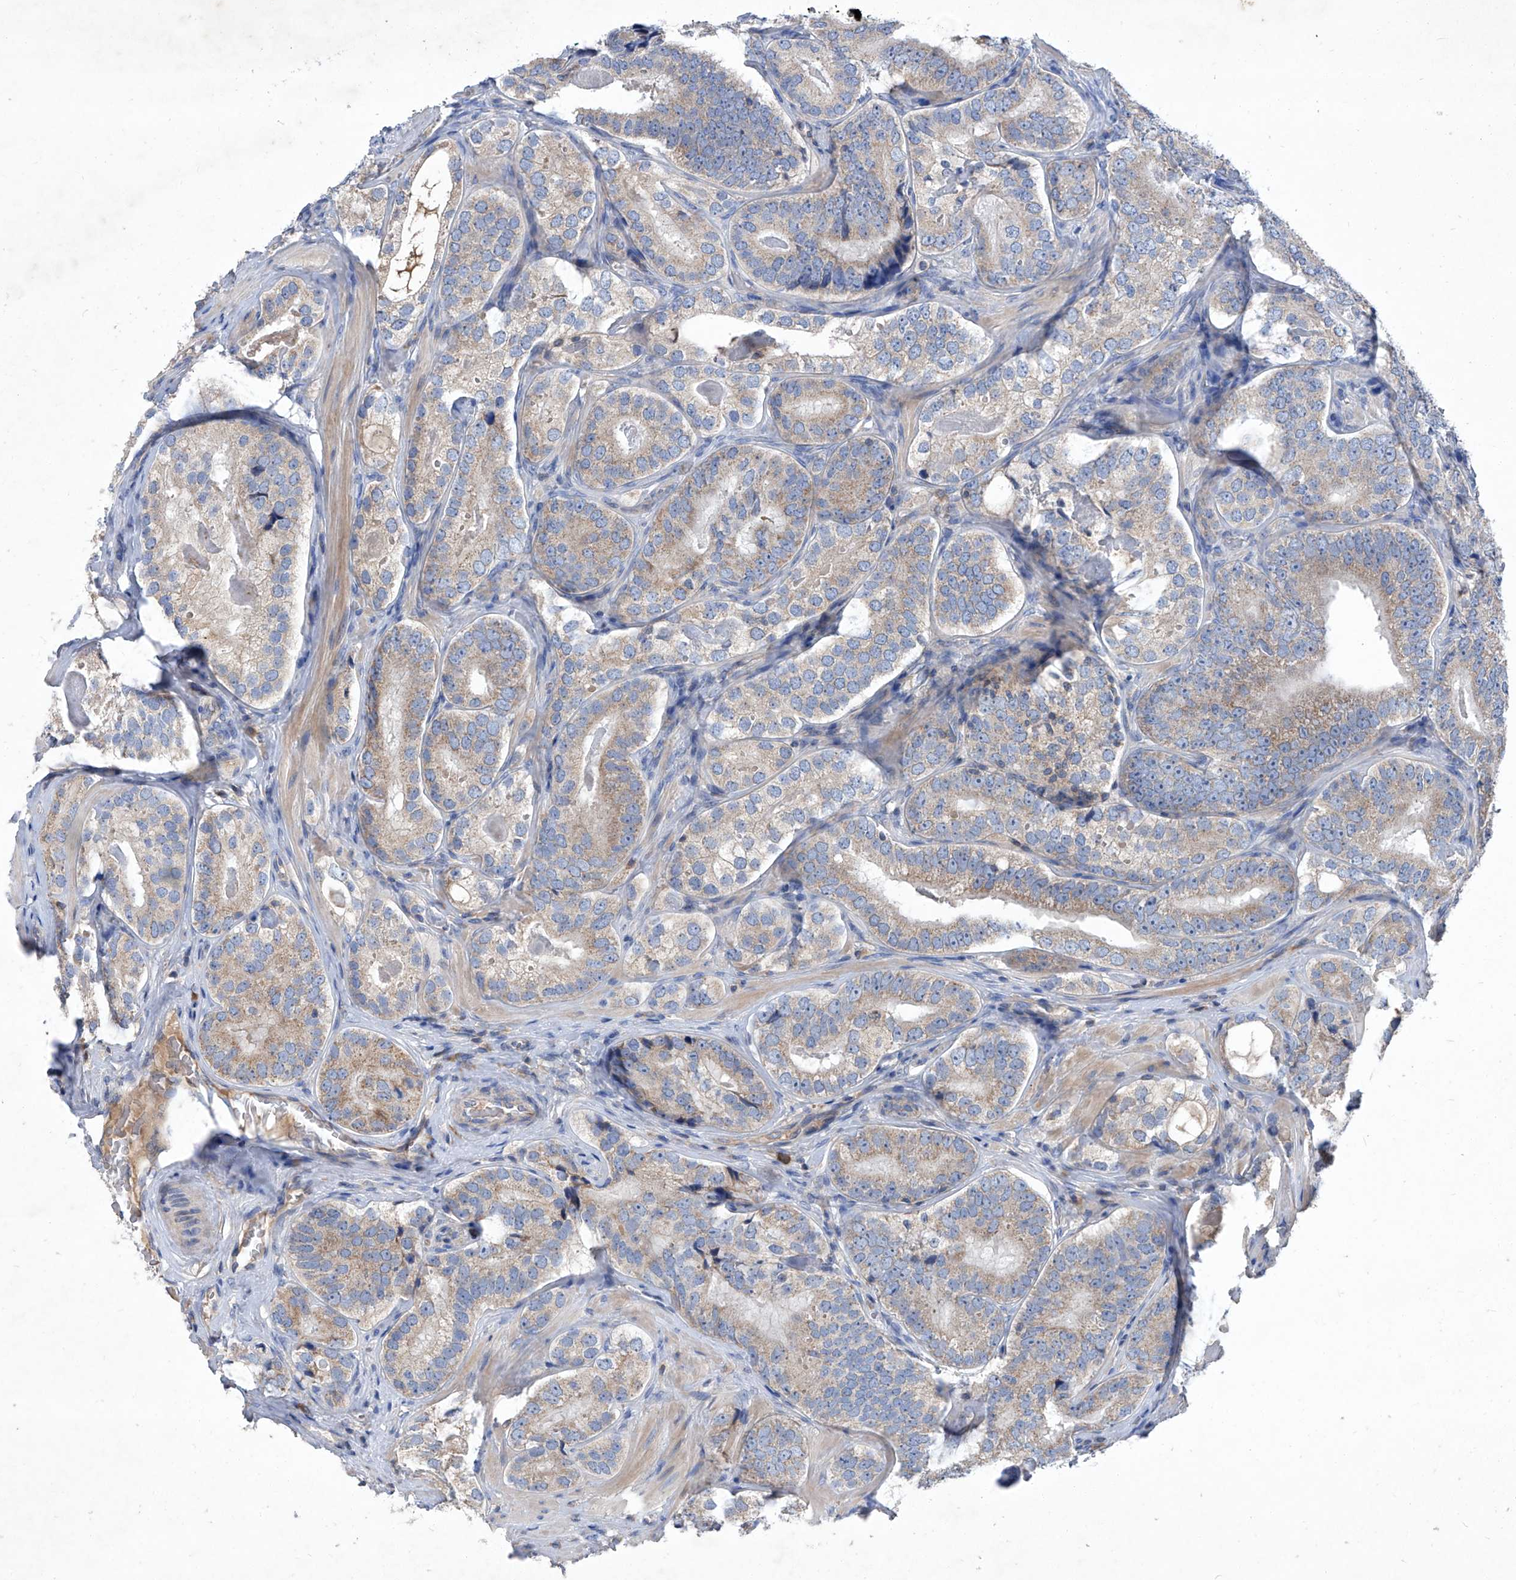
{"staining": {"intensity": "weak", "quantity": "25%-75%", "location": "cytoplasmic/membranous"}, "tissue": "prostate cancer", "cell_type": "Tumor cells", "image_type": "cancer", "snomed": [{"axis": "morphology", "description": "Adenocarcinoma, High grade"}, {"axis": "topography", "description": "Prostate"}], "caption": "A high-resolution histopathology image shows immunohistochemistry (IHC) staining of prostate cancer, which exhibits weak cytoplasmic/membranous expression in approximately 25%-75% of tumor cells. (DAB (3,3'-diaminobenzidine) = brown stain, brightfield microscopy at high magnification).", "gene": "EPHA8", "patient": {"sex": "male", "age": 56}}